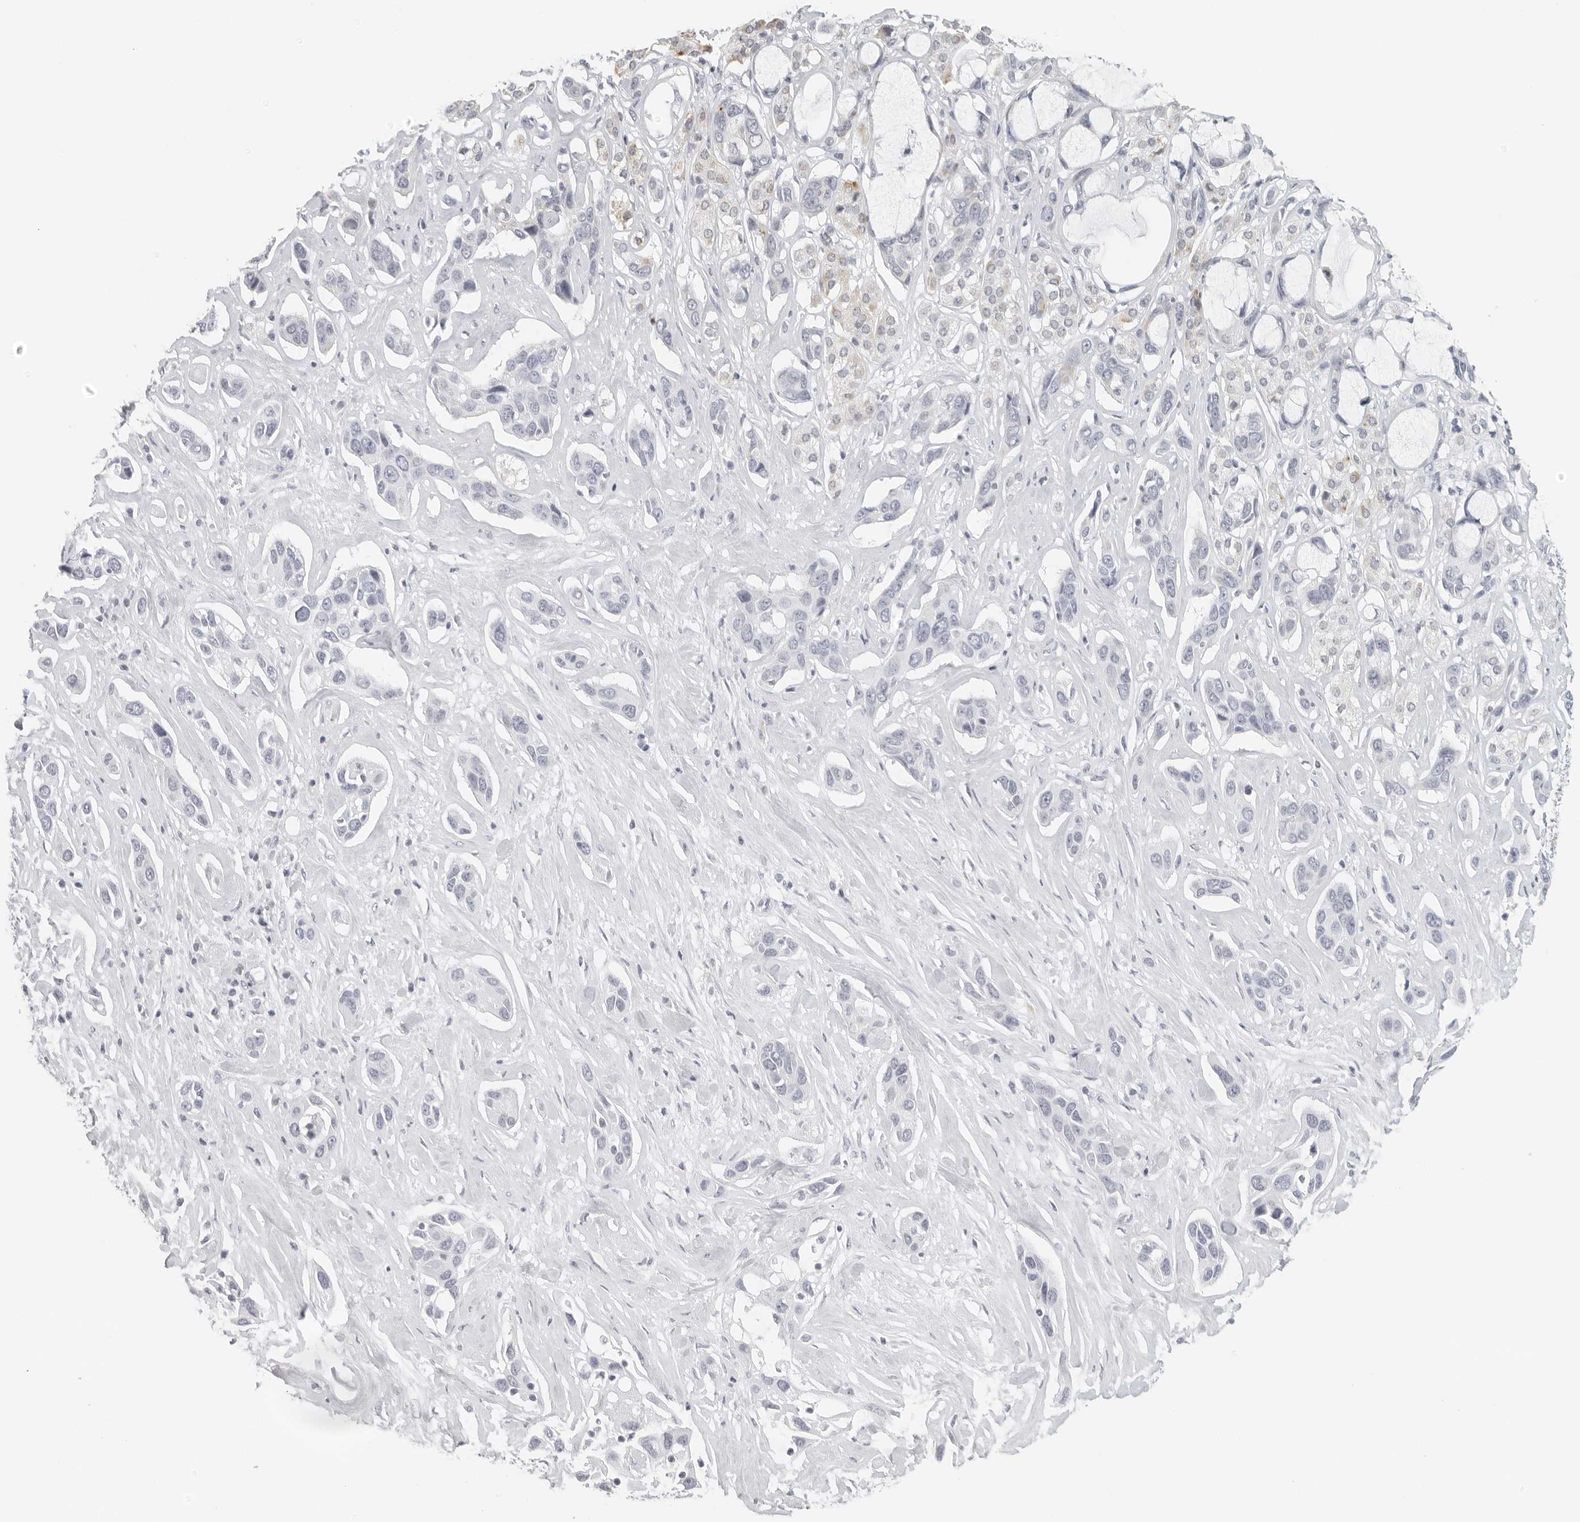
{"staining": {"intensity": "negative", "quantity": "none", "location": "none"}, "tissue": "pancreatic cancer", "cell_type": "Tumor cells", "image_type": "cancer", "snomed": [{"axis": "morphology", "description": "Adenocarcinoma, NOS"}, {"axis": "topography", "description": "Pancreas"}], "caption": "High magnification brightfield microscopy of pancreatic cancer stained with DAB (brown) and counterstained with hematoxylin (blue): tumor cells show no significant positivity.", "gene": "RPS6KC1", "patient": {"sex": "female", "age": 60}}